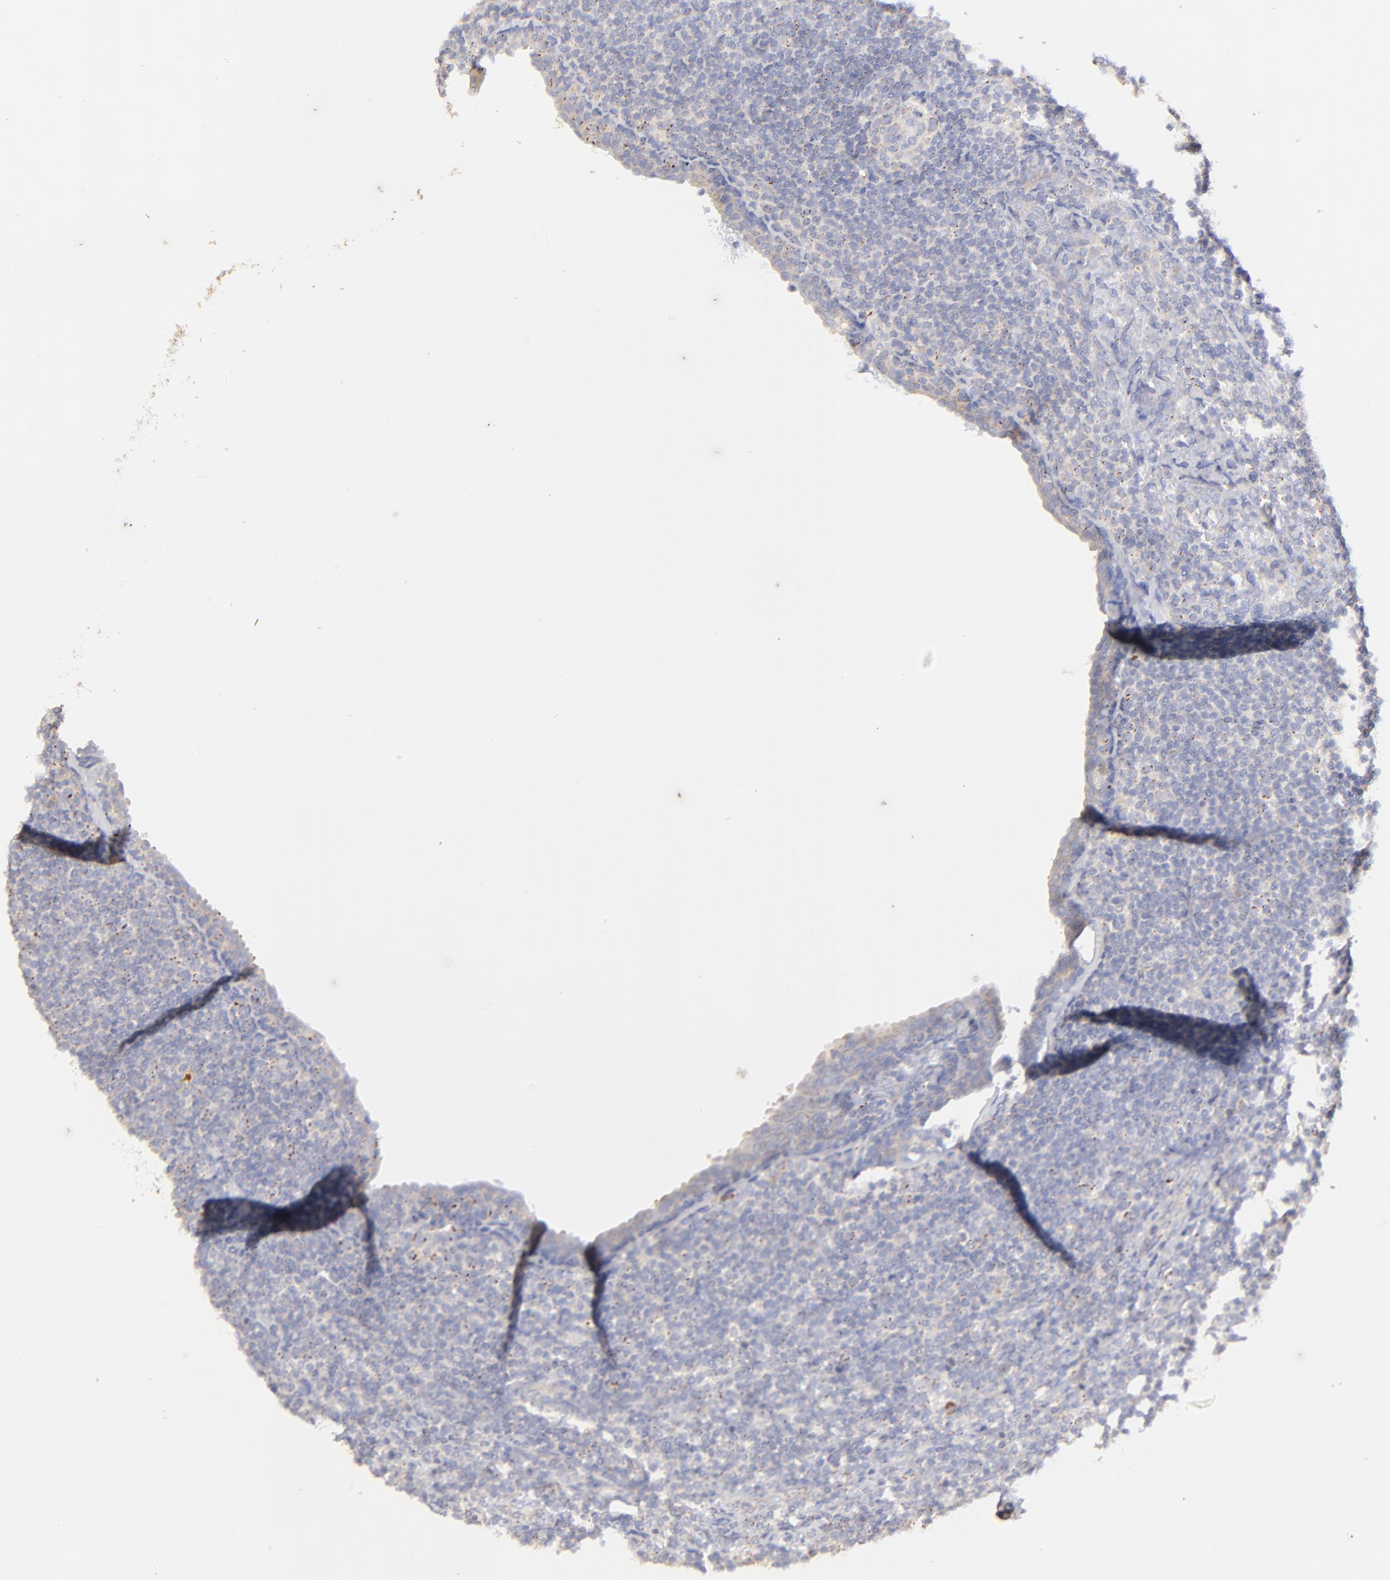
{"staining": {"intensity": "moderate", "quantity": ">75%", "location": "cytoplasmic/membranous"}, "tissue": "lymph node", "cell_type": "Germinal center cells", "image_type": "normal", "snomed": [{"axis": "morphology", "description": "Normal tissue, NOS"}, {"axis": "morphology", "description": "Uncertain malignant potential"}, {"axis": "topography", "description": "Lymph node"}, {"axis": "topography", "description": "Salivary gland, NOS"}], "caption": "Lymph node stained with immunohistochemistry (IHC) displays moderate cytoplasmic/membranous expression in about >75% of germinal center cells. (DAB (3,3'-diaminobenzidine) IHC, brown staining for protein, blue staining for nuclei).", "gene": "LHFPL1", "patient": {"sex": "female", "age": 51}}